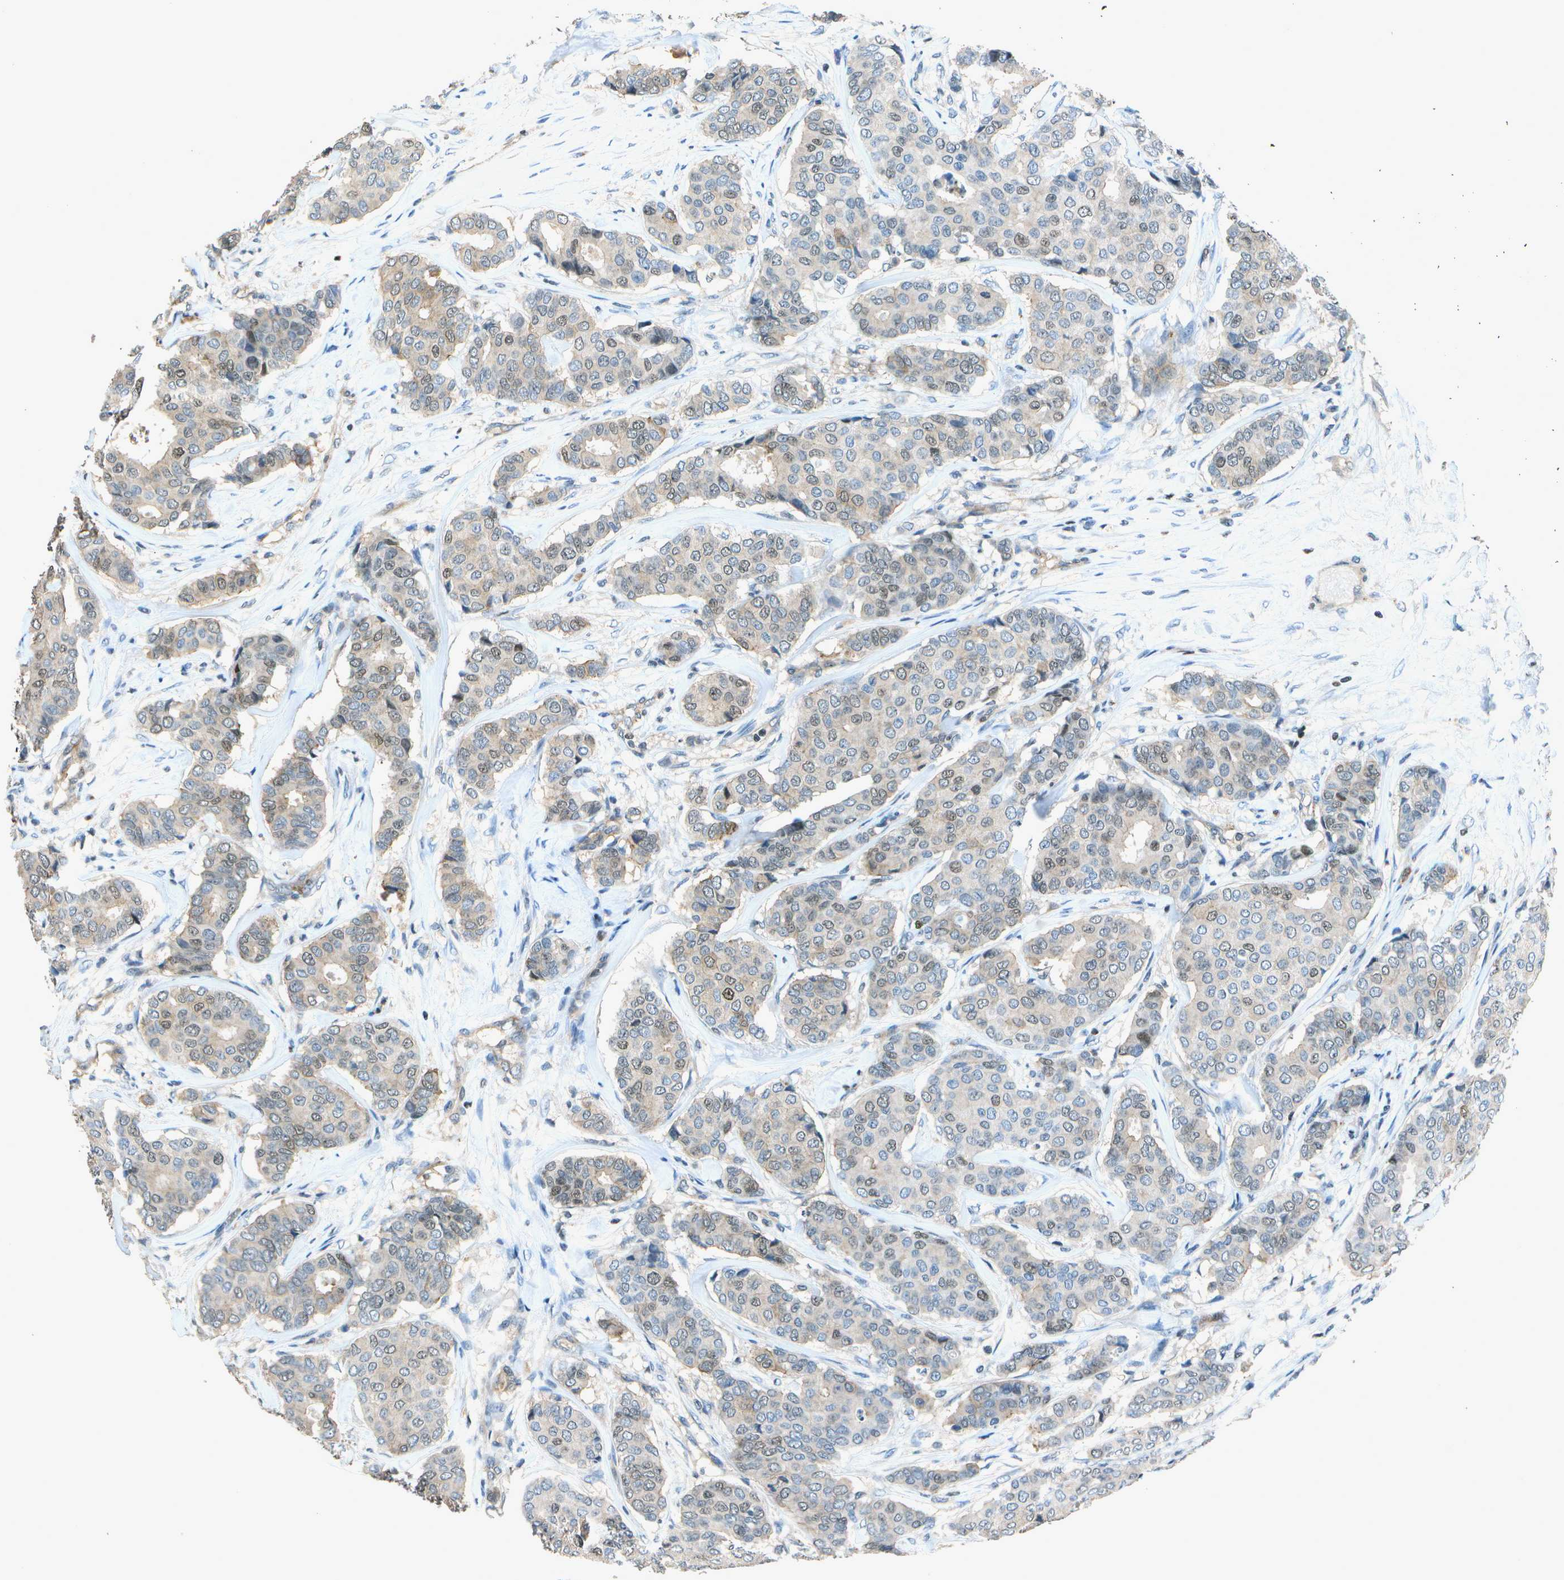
{"staining": {"intensity": "moderate", "quantity": "<25%", "location": "nuclear"}, "tissue": "breast cancer", "cell_type": "Tumor cells", "image_type": "cancer", "snomed": [{"axis": "morphology", "description": "Duct carcinoma"}, {"axis": "topography", "description": "Breast"}], "caption": "Invasive ductal carcinoma (breast) tissue shows moderate nuclear staining in approximately <25% of tumor cells, visualized by immunohistochemistry. (Brightfield microscopy of DAB IHC at high magnification).", "gene": "PDLIM1", "patient": {"sex": "female", "age": 75}}